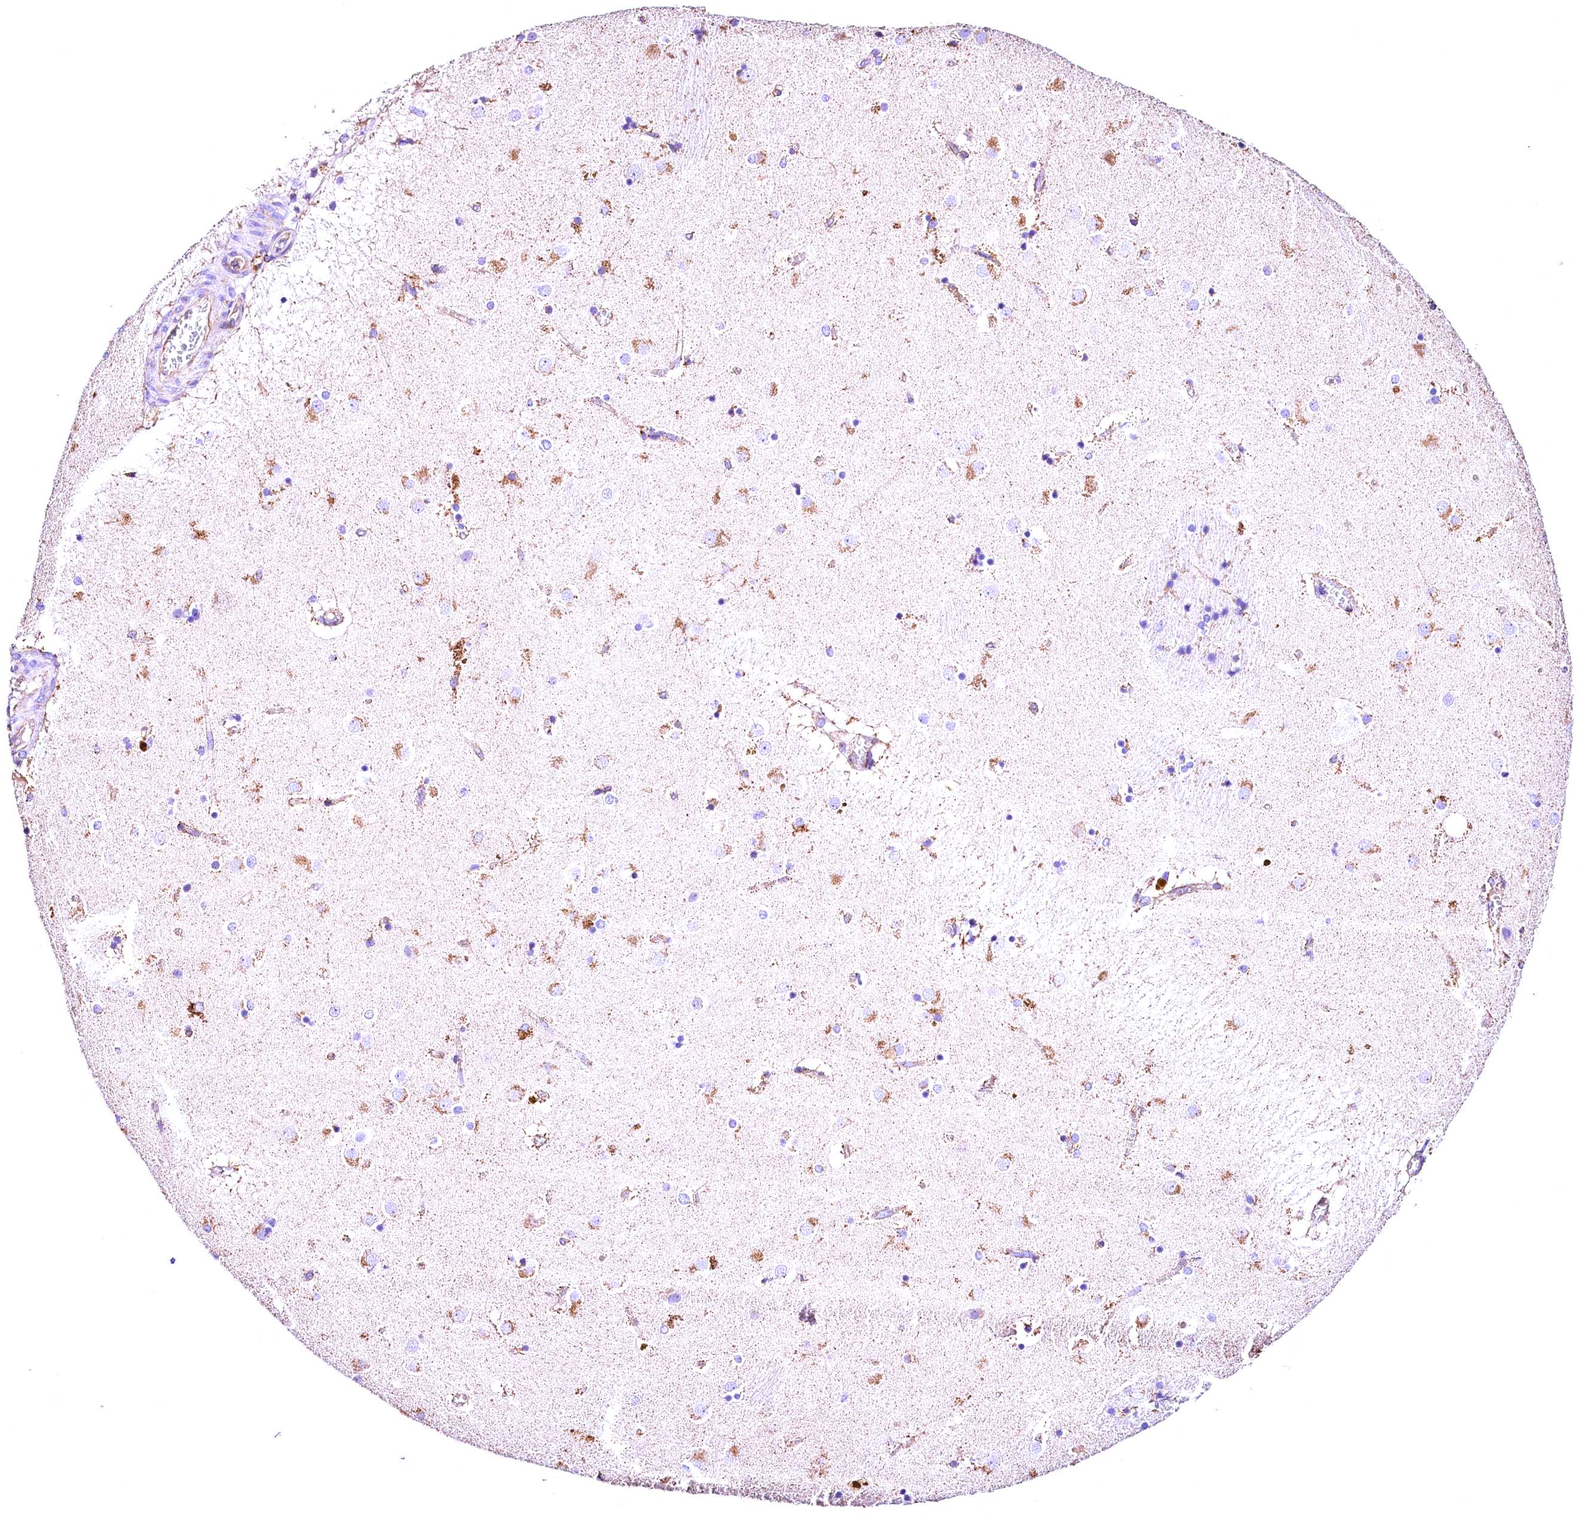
{"staining": {"intensity": "moderate", "quantity": "<25%", "location": "cytoplasmic/membranous"}, "tissue": "caudate", "cell_type": "Glial cells", "image_type": "normal", "snomed": [{"axis": "morphology", "description": "Normal tissue, NOS"}, {"axis": "topography", "description": "Lateral ventricle wall"}], "caption": "Immunohistochemistry (IHC) of normal human caudate displays low levels of moderate cytoplasmic/membranous staining in about <25% of glial cells. (DAB = brown stain, brightfield microscopy at high magnification).", "gene": "ACAA2", "patient": {"sex": "male", "age": 70}}